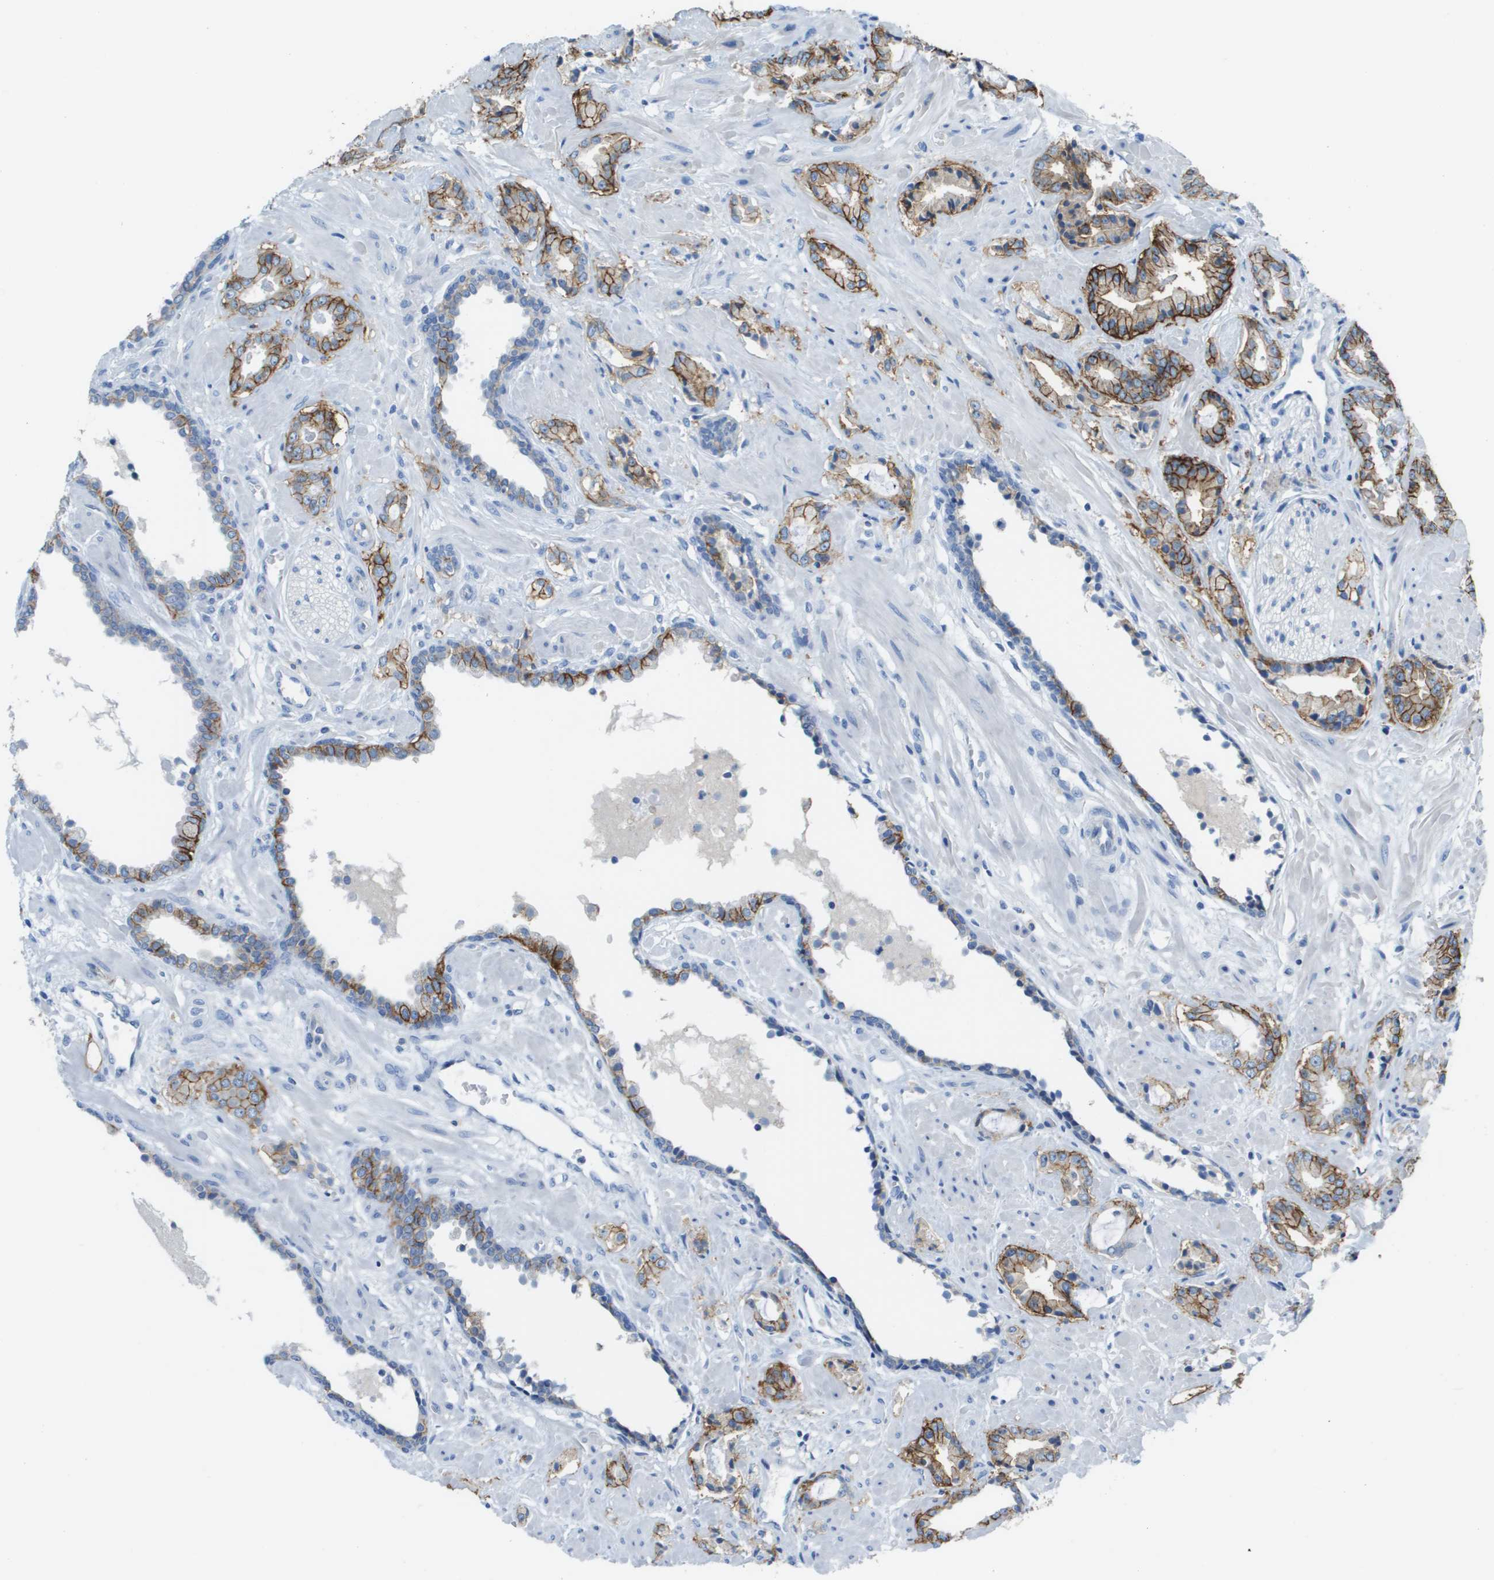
{"staining": {"intensity": "strong", "quantity": ">75%", "location": "cytoplasmic/membranous"}, "tissue": "prostate cancer", "cell_type": "Tumor cells", "image_type": "cancer", "snomed": [{"axis": "morphology", "description": "Adenocarcinoma, Low grade"}, {"axis": "topography", "description": "Prostate"}], "caption": "IHC (DAB (3,3'-diaminobenzidine)) staining of human prostate cancer (low-grade adenocarcinoma) displays strong cytoplasmic/membranous protein staining in about >75% of tumor cells. The protein is shown in brown color, while the nuclei are stained blue.", "gene": "CD46", "patient": {"sex": "male", "age": 53}}